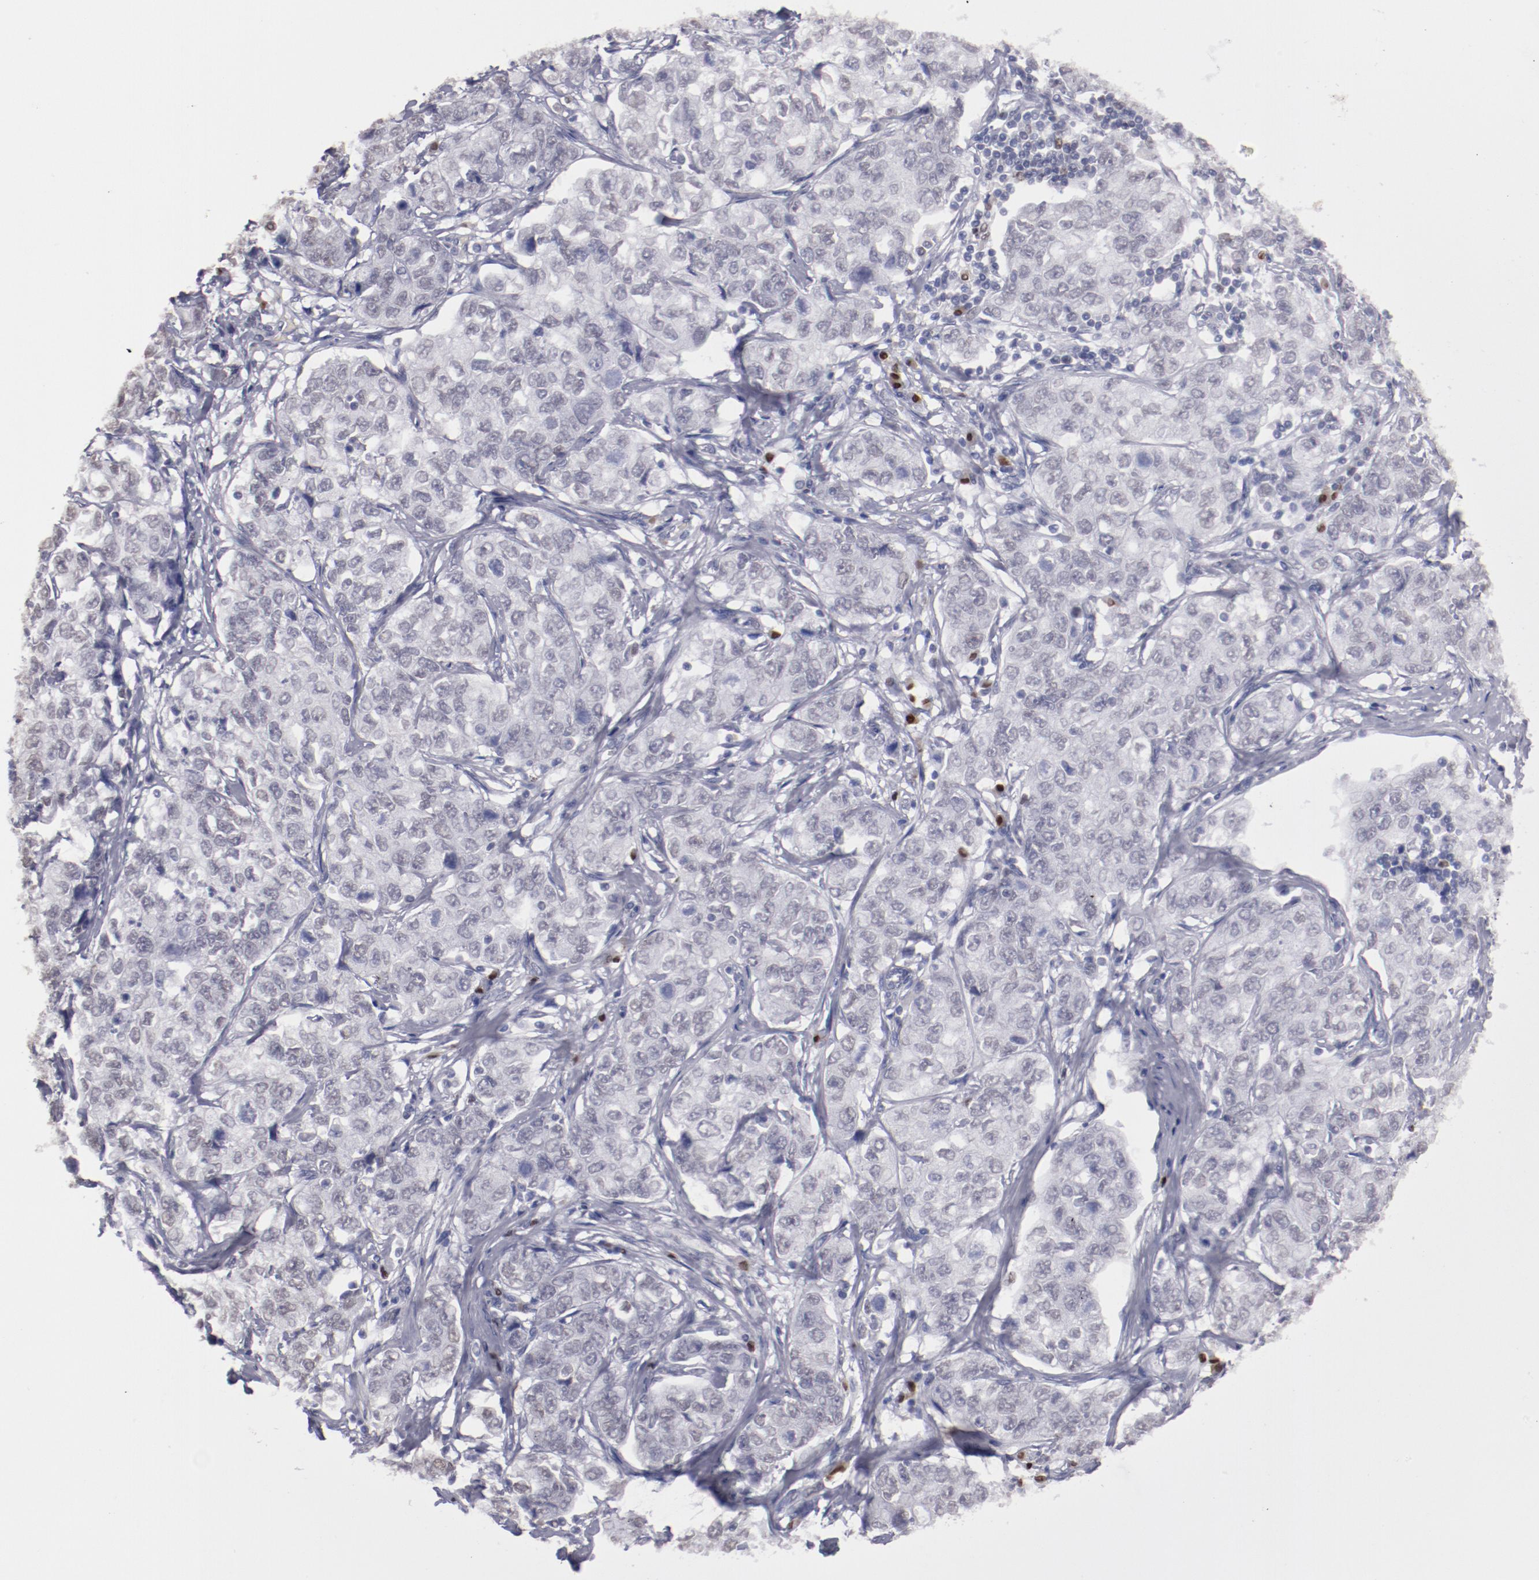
{"staining": {"intensity": "negative", "quantity": "none", "location": "none"}, "tissue": "stomach cancer", "cell_type": "Tumor cells", "image_type": "cancer", "snomed": [{"axis": "morphology", "description": "Adenocarcinoma, NOS"}, {"axis": "topography", "description": "Stomach"}], "caption": "Adenocarcinoma (stomach) stained for a protein using immunohistochemistry (IHC) displays no staining tumor cells.", "gene": "IRF4", "patient": {"sex": "male", "age": 48}}